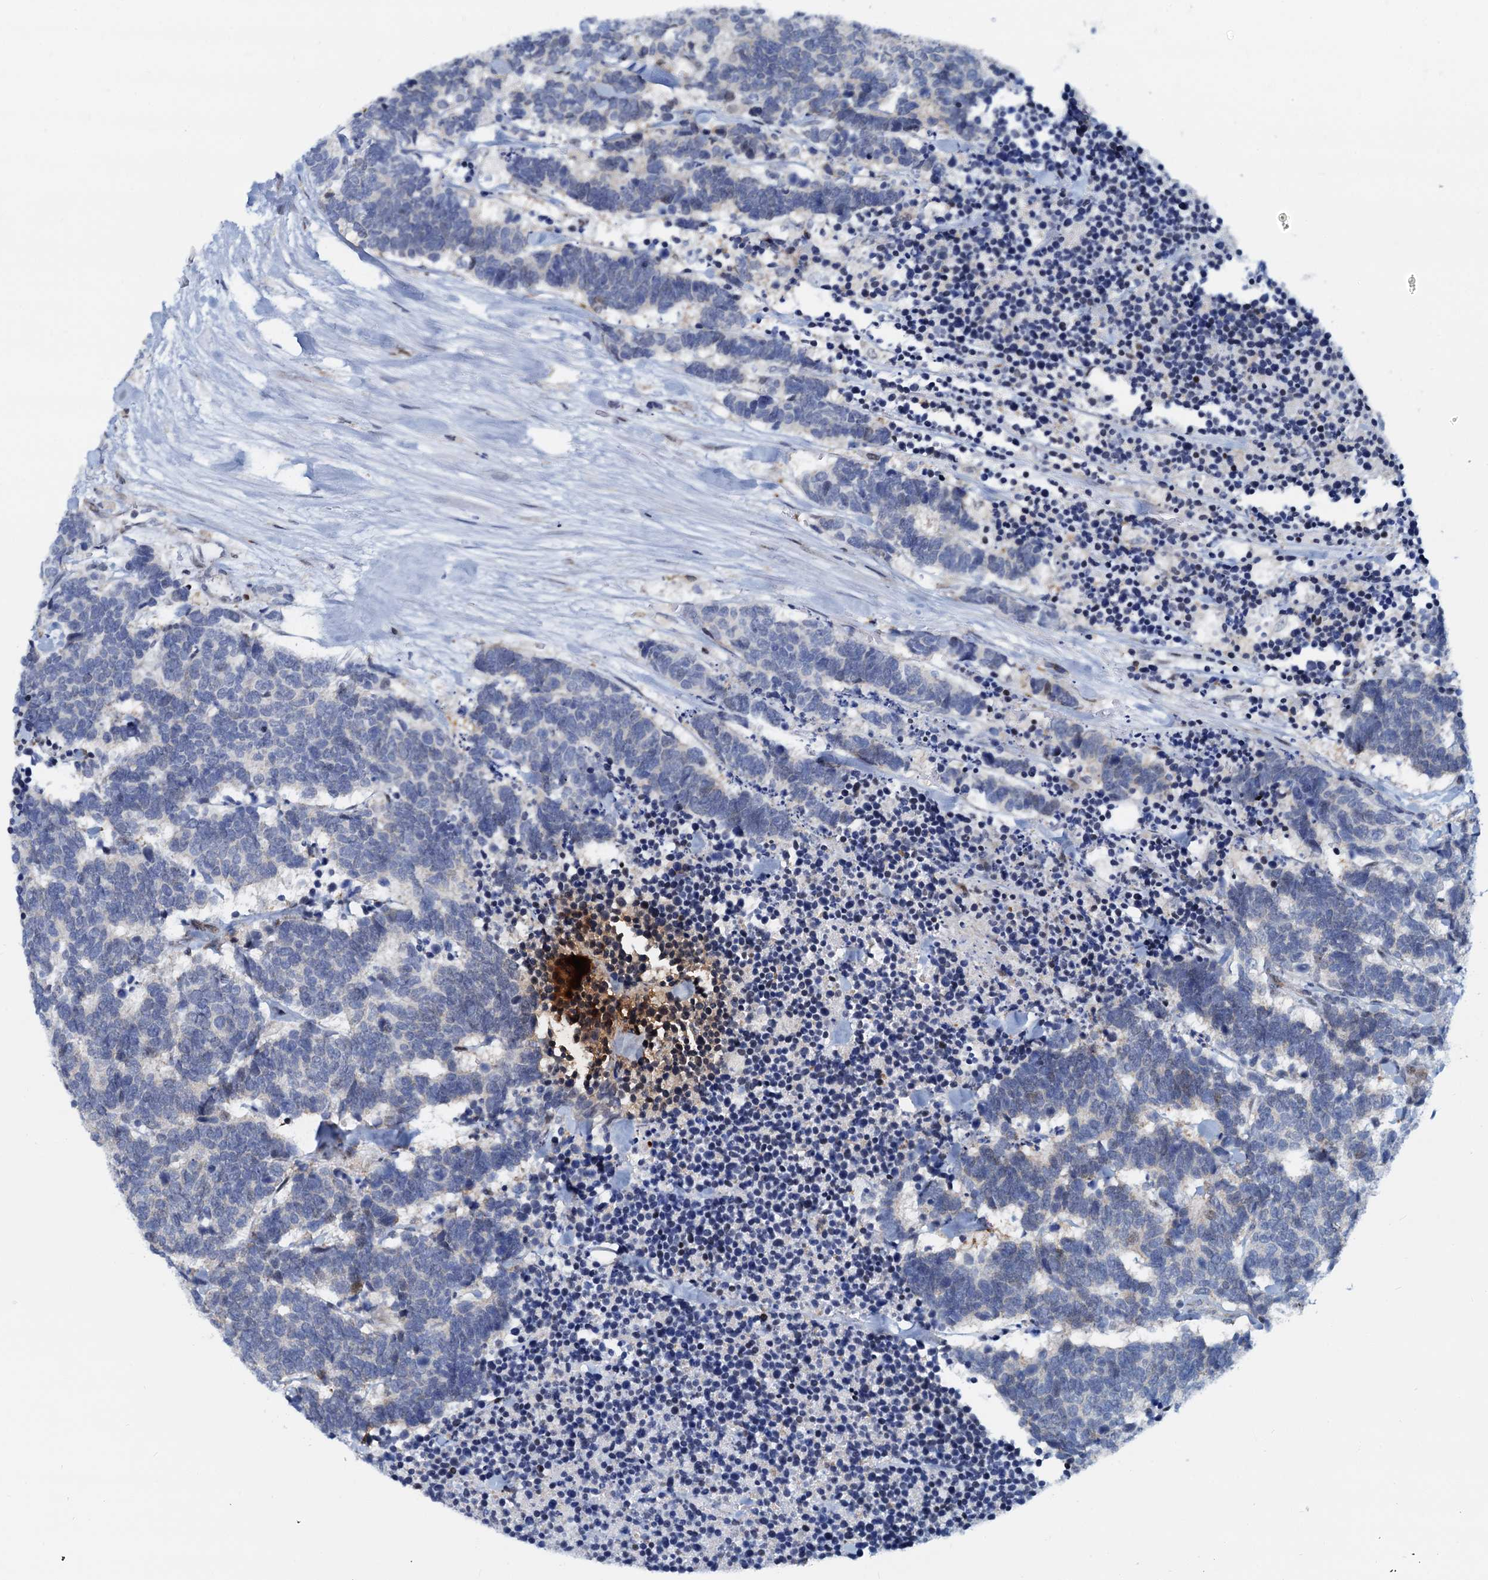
{"staining": {"intensity": "negative", "quantity": "none", "location": "none"}, "tissue": "carcinoid", "cell_type": "Tumor cells", "image_type": "cancer", "snomed": [{"axis": "morphology", "description": "Carcinoma, NOS"}, {"axis": "morphology", "description": "Carcinoid, malignant, NOS"}, {"axis": "topography", "description": "Urinary bladder"}], "caption": "Immunohistochemistry histopathology image of human carcinoid stained for a protein (brown), which displays no positivity in tumor cells.", "gene": "PTGES3", "patient": {"sex": "male", "age": 57}}